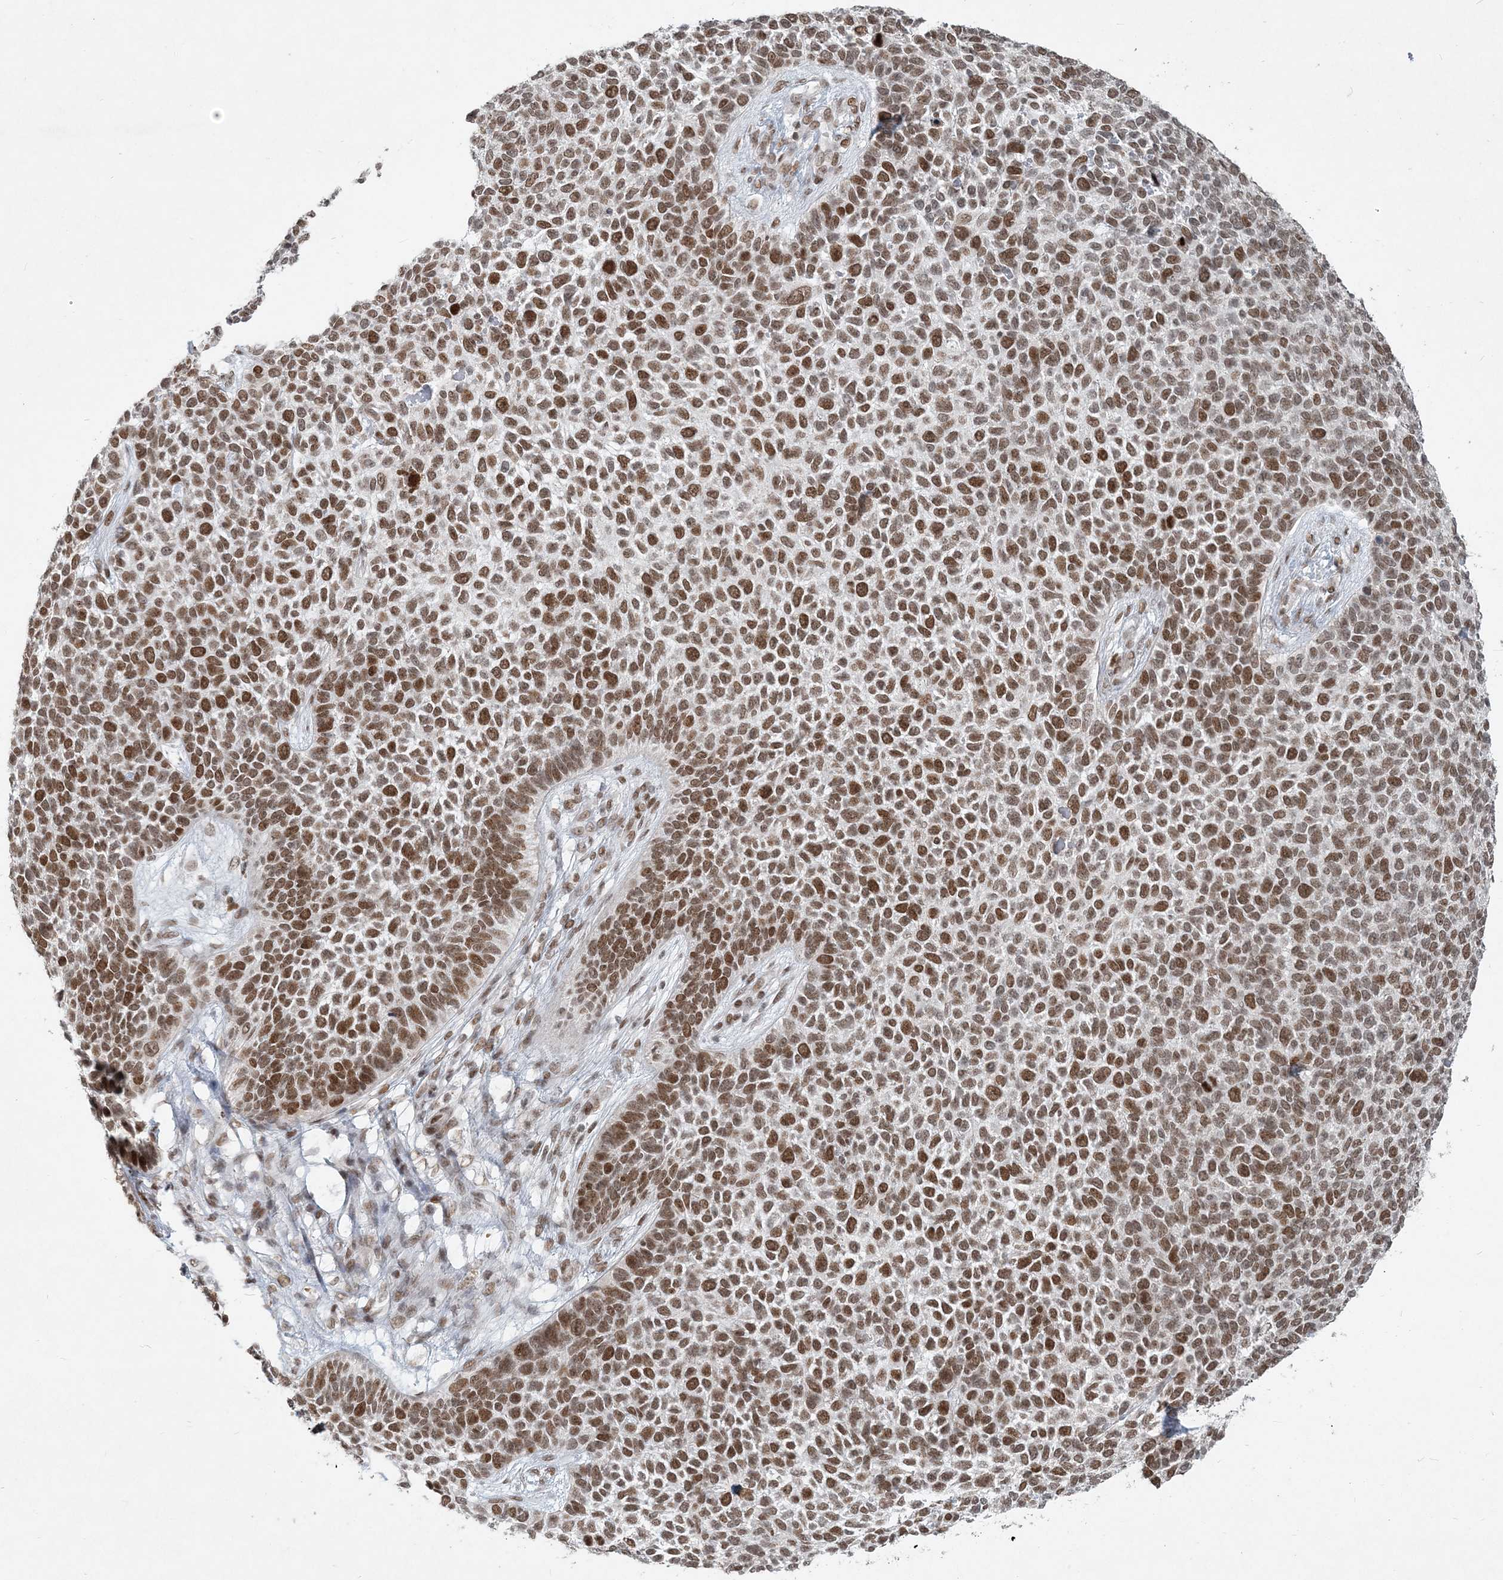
{"staining": {"intensity": "strong", "quantity": ">75%", "location": "nuclear"}, "tissue": "skin cancer", "cell_type": "Tumor cells", "image_type": "cancer", "snomed": [{"axis": "morphology", "description": "Basal cell carcinoma"}, {"axis": "topography", "description": "Skin"}], "caption": "Strong nuclear staining is identified in about >75% of tumor cells in skin cancer (basal cell carcinoma).", "gene": "BAZ1B", "patient": {"sex": "female", "age": 84}}